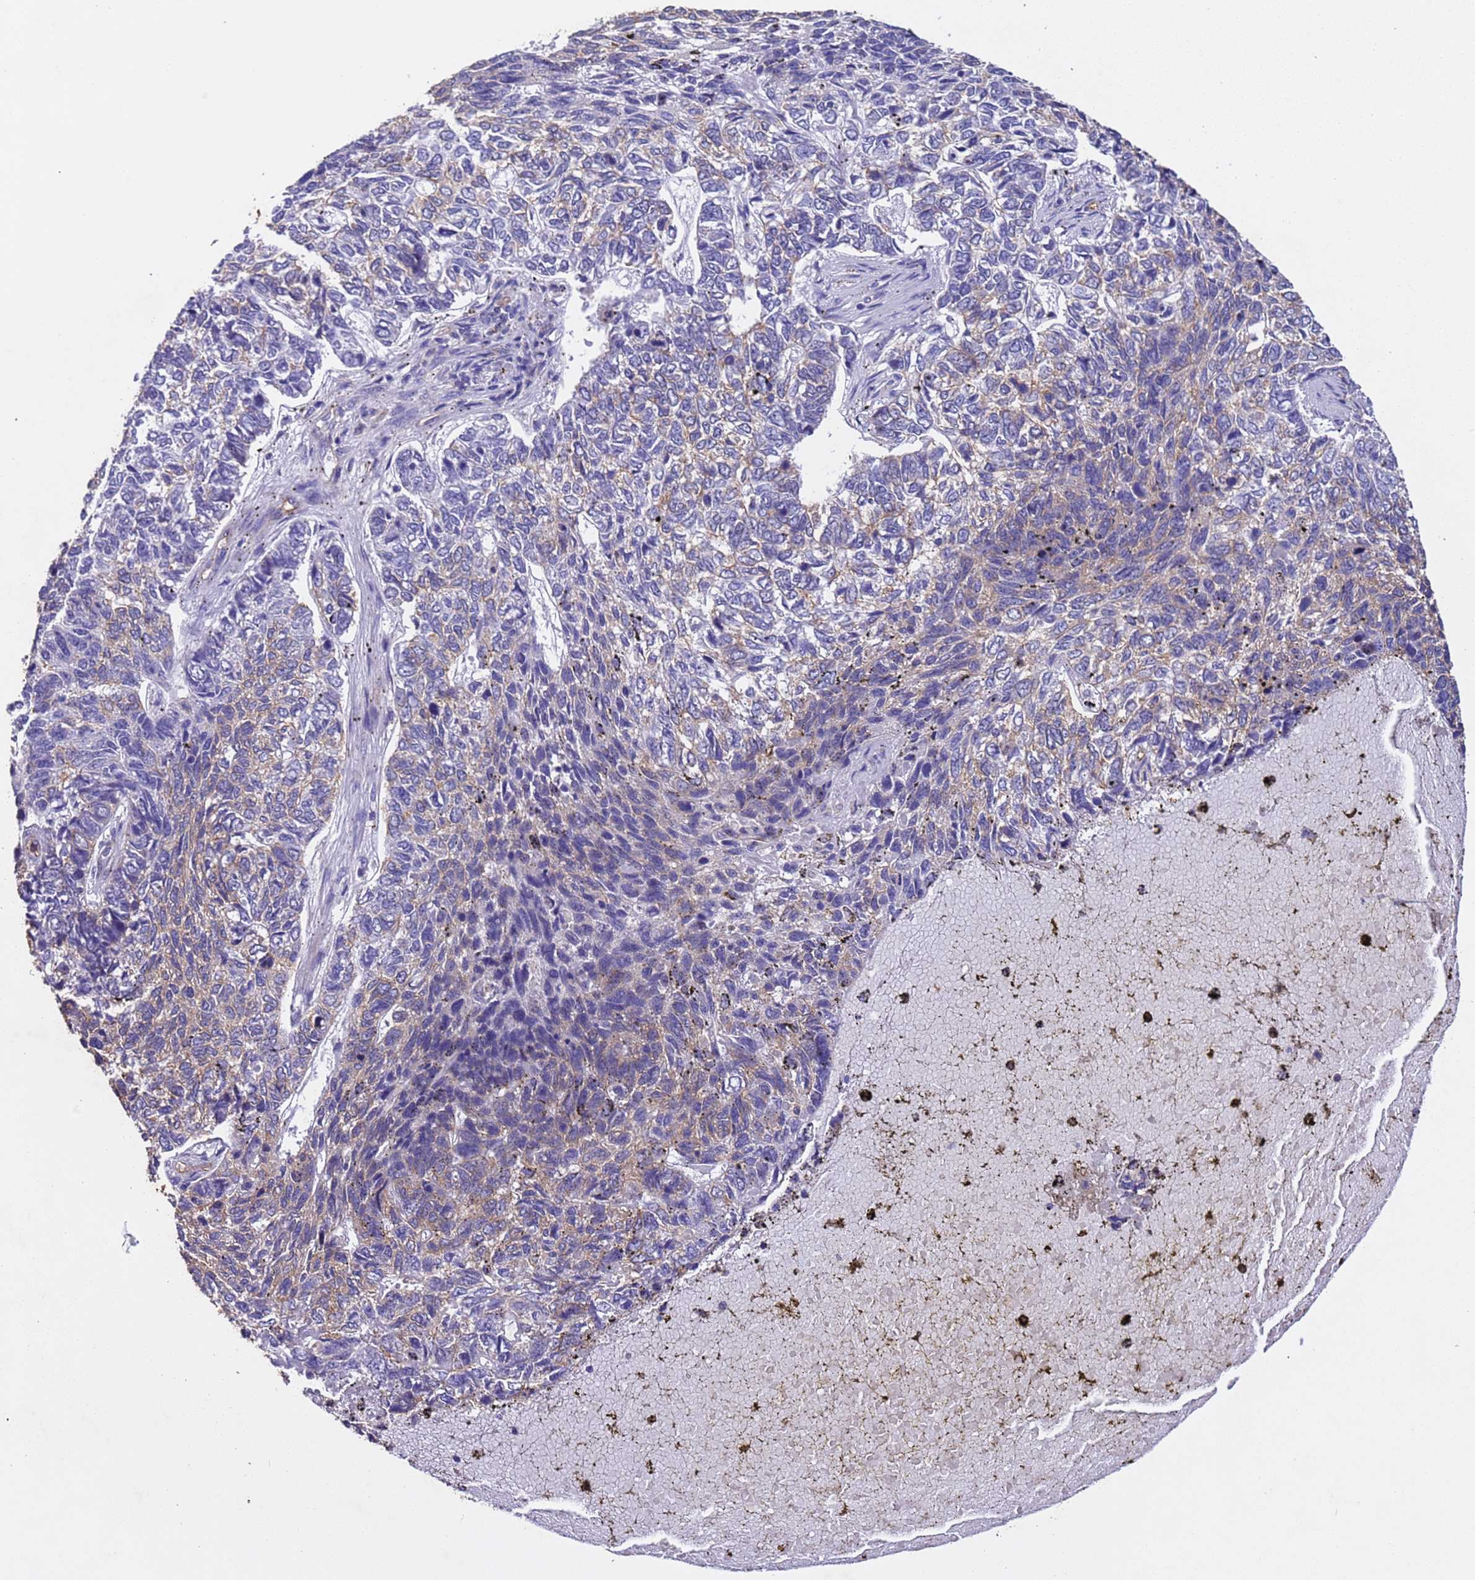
{"staining": {"intensity": "weak", "quantity": "<25%", "location": "cytoplasmic/membranous"}, "tissue": "skin cancer", "cell_type": "Tumor cells", "image_type": "cancer", "snomed": [{"axis": "morphology", "description": "Basal cell carcinoma"}, {"axis": "topography", "description": "Skin"}], "caption": "High power microscopy micrograph of an immunohistochemistry (IHC) micrograph of skin cancer, revealing no significant staining in tumor cells. The staining is performed using DAB (3,3'-diaminobenzidine) brown chromogen with nuclei counter-stained in using hematoxylin.", "gene": "MTX3", "patient": {"sex": "female", "age": 65}}